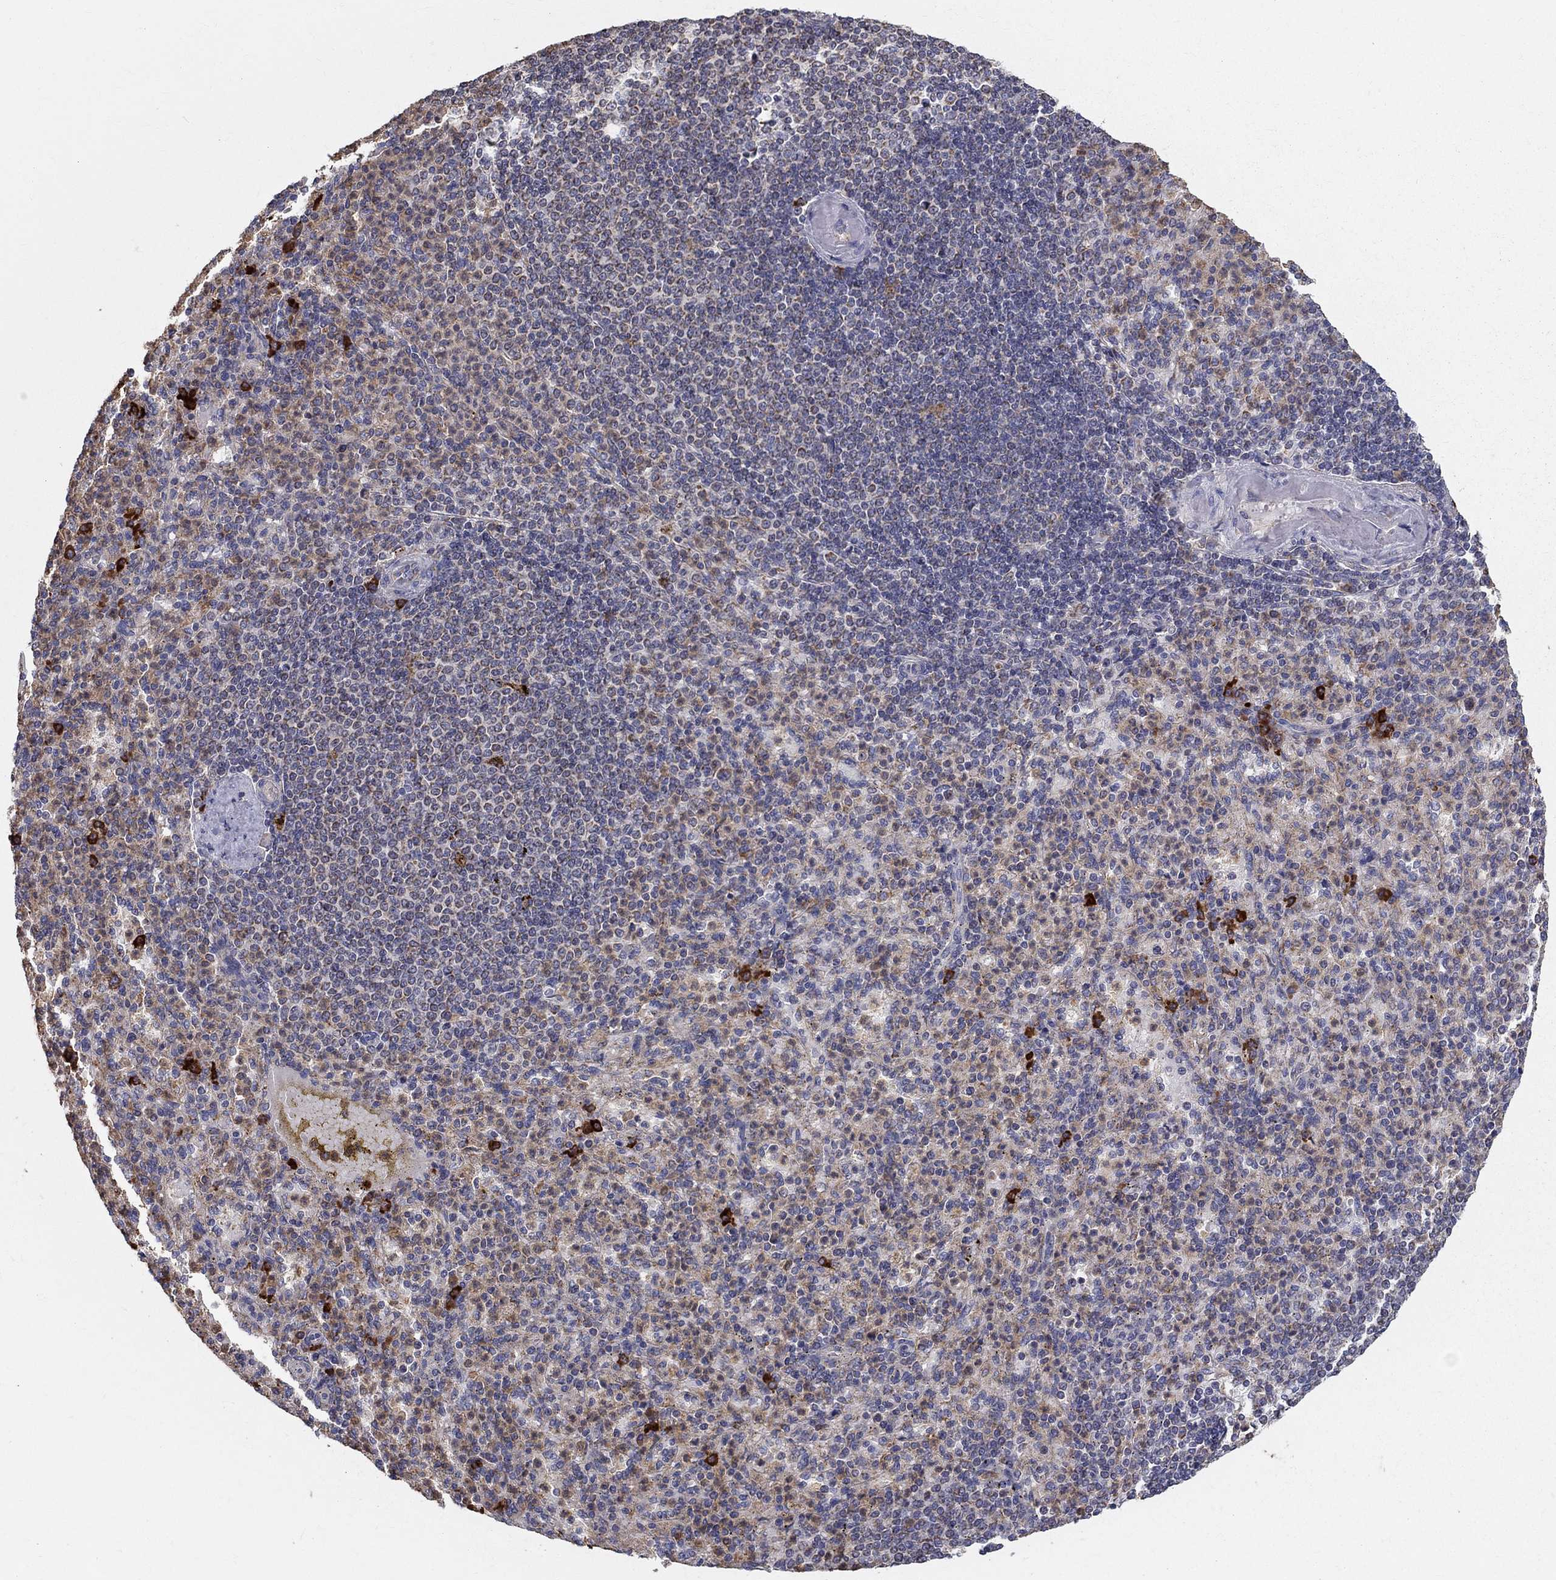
{"staining": {"intensity": "strong", "quantity": "<25%", "location": "cytoplasmic/membranous"}, "tissue": "spleen", "cell_type": "Cells in red pulp", "image_type": "normal", "snomed": [{"axis": "morphology", "description": "Normal tissue, NOS"}, {"axis": "topography", "description": "Spleen"}], "caption": "Immunohistochemical staining of normal spleen displays <25% levels of strong cytoplasmic/membranous protein positivity in about <25% of cells in red pulp.", "gene": "PRDX4", "patient": {"sex": "female", "age": 74}}